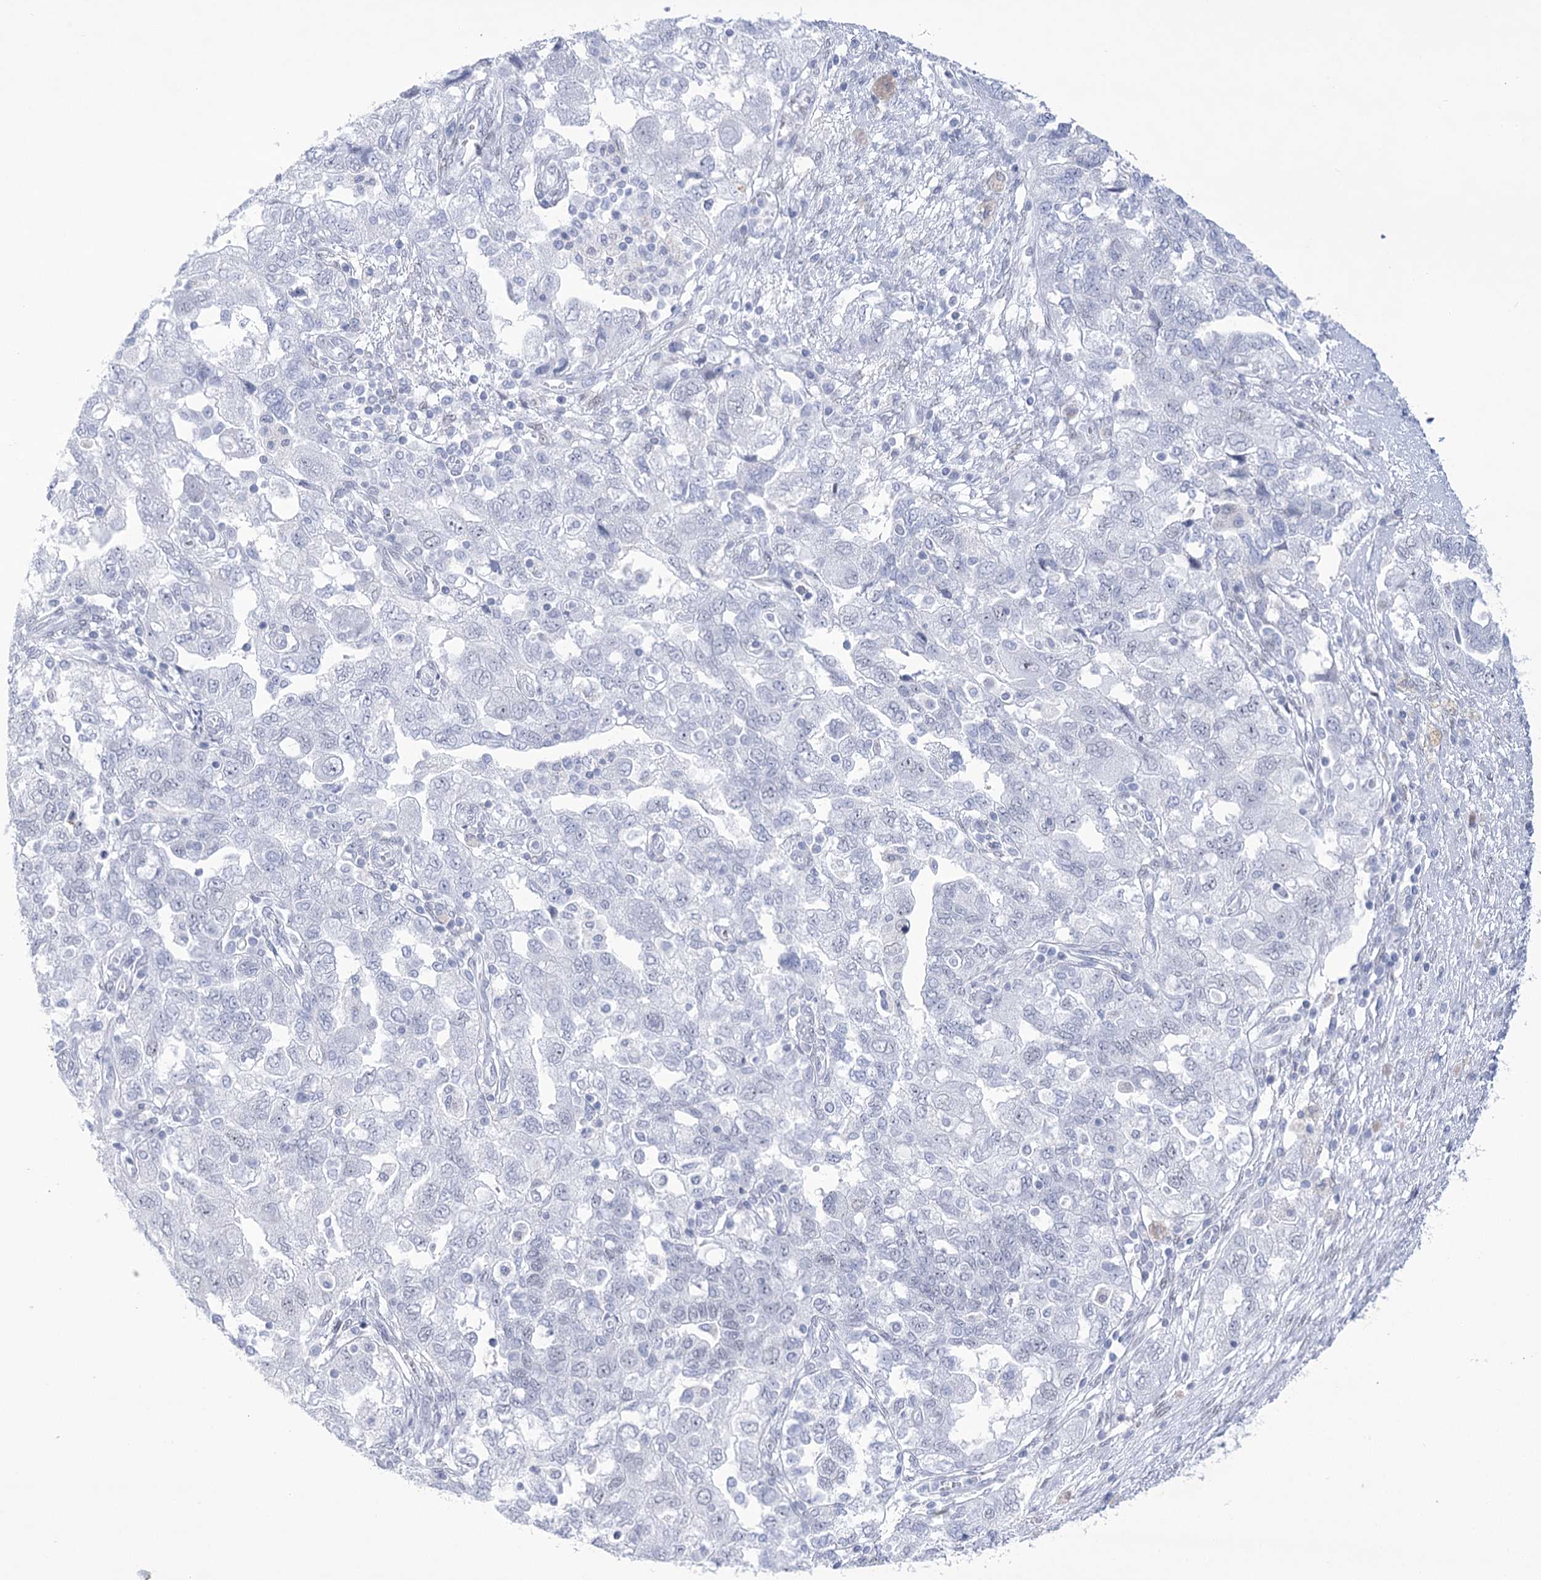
{"staining": {"intensity": "negative", "quantity": "none", "location": "none"}, "tissue": "ovarian cancer", "cell_type": "Tumor cells", "image_type": "cancer", "snomed": [{"axis": "morphology", "description": "Carcinoma, NOS"}, {"axis": "morphology", "description": "Cystadenocarcinoma, serous, NOS"}, {"axis": "topography", "description": "Ovary"}], "caption": "Tumor cells show no significant protein positivity in ovarian cancer (serous cystadenocarcinoma). Brightfield microscopy of IHC stained with DAB (brown) and hematoxylin (blue), captured at high magnification.", "gene": "HORMAD1", "patient": {"sex": "female", "age": 69}}